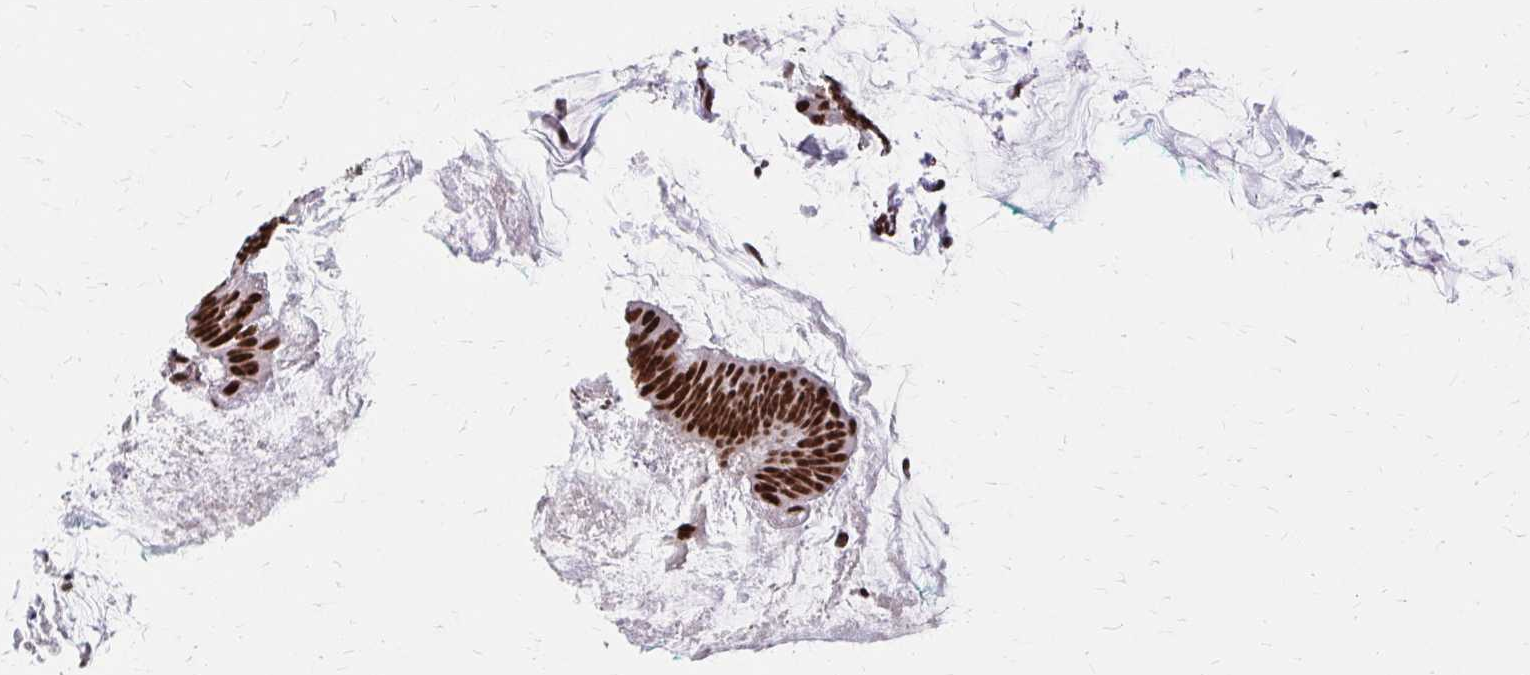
{"staining": {"intensity": "strong", "quantity": ">75%", "location": "nuclear"}, "tissue": "colorectal cancer", "cell_type": "Tumor cells", "image_type": "cancer", "snomed": [{"axis": "morphology", "description": "Adenocarcinoma, NOS"}, {"axis": "topography", "description": "Colon"}], "caption": "This is a micrograph of immunohistochemistry (IHC) staining of colorectal adenocarcinoma, which shows strong positivity in the nuclear of tumor cells.", "gene": "CNKSR3", "patient": {"sex": "male", "age": 62}}